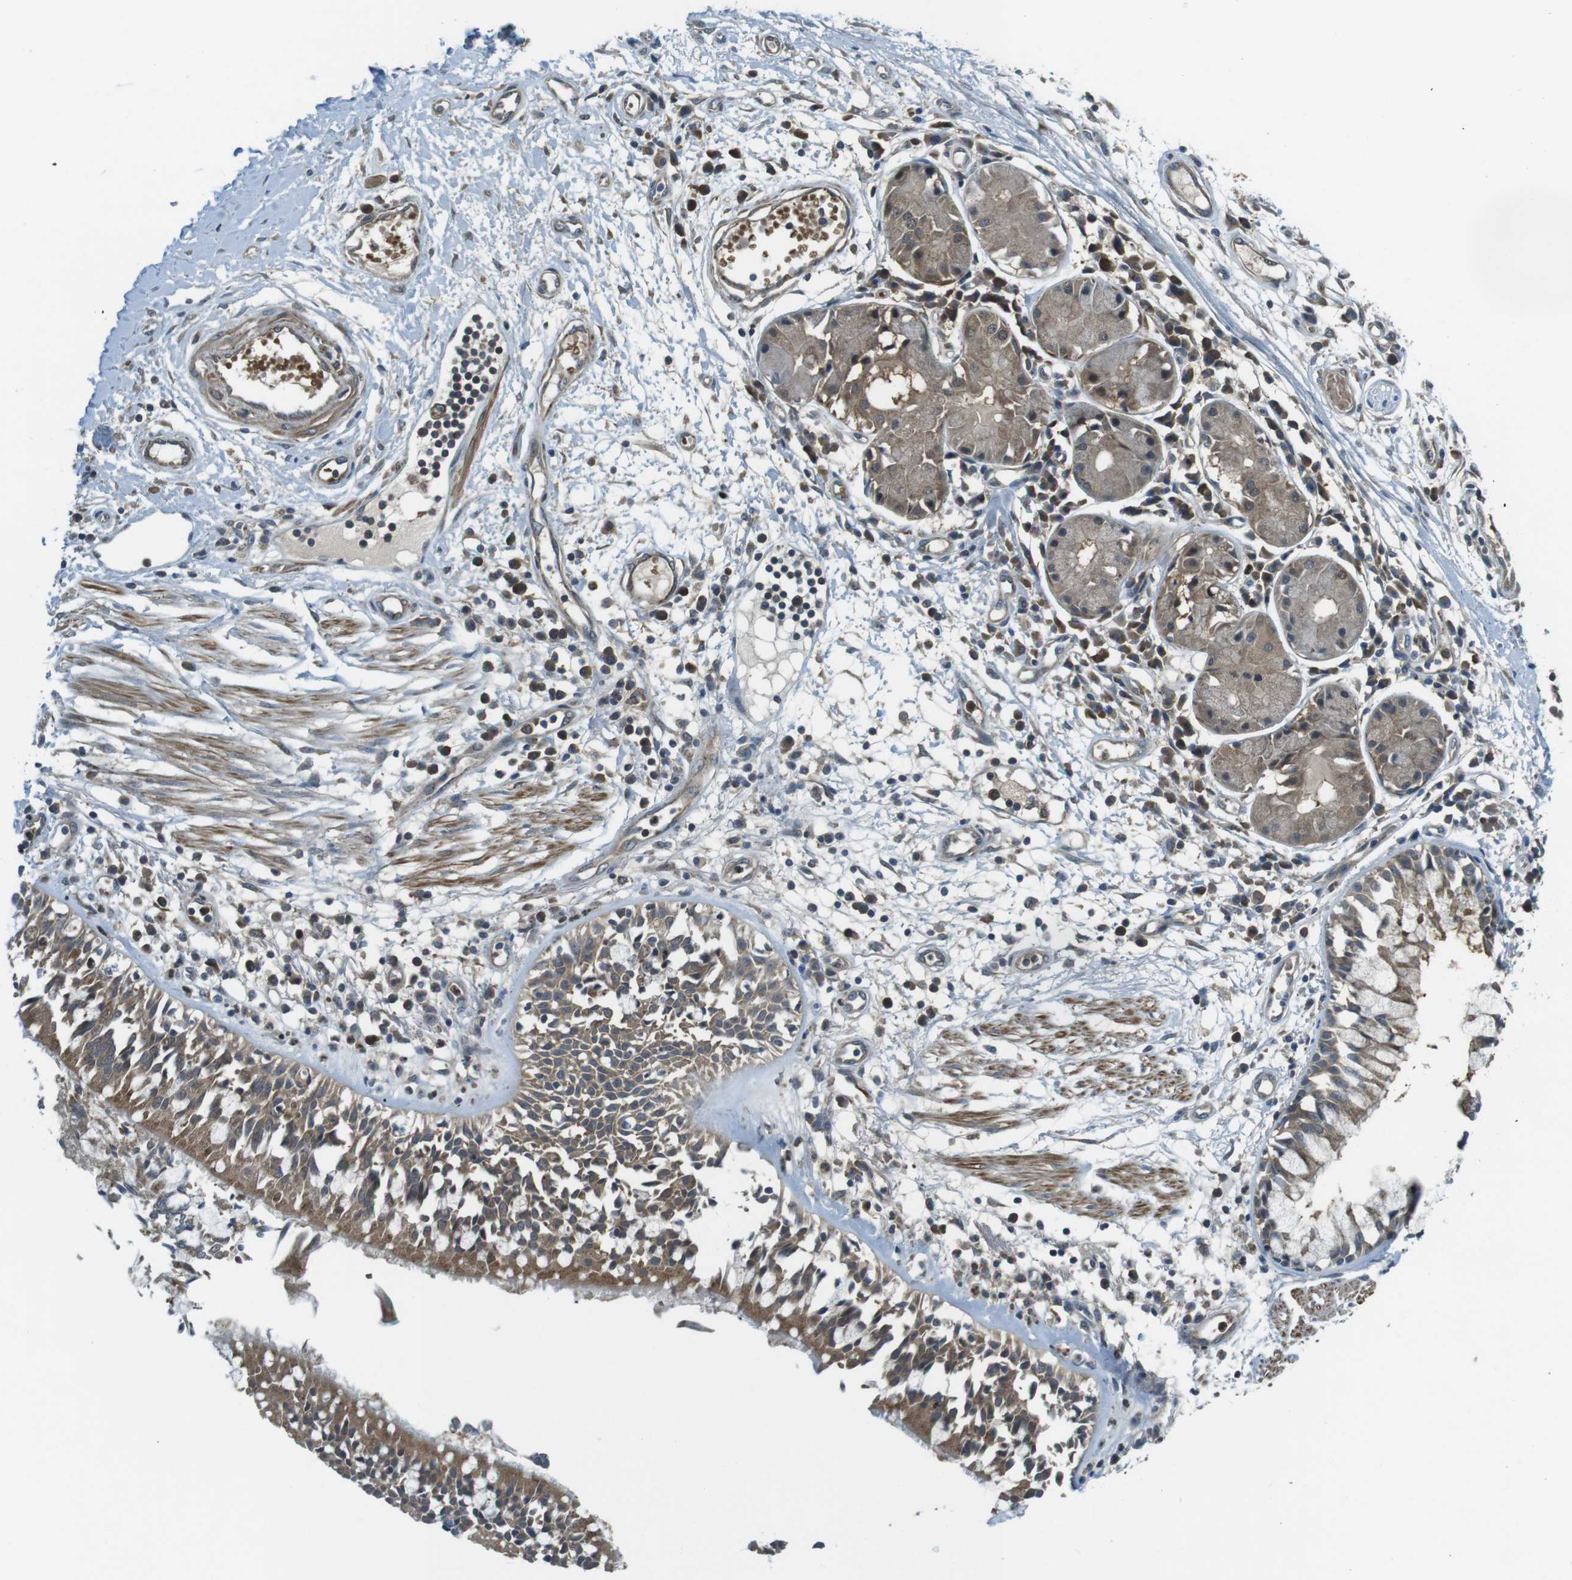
{"staining": {"intensity": "moderate", "quantity": "<25%", "location": "cytoplasmic/membranous"}, "tissue": "adipose tissue", "cell_type": "Adipocytes", "image_type": "normal", "snomed": [{"axis": "morphology", "description": "Normal tissue, NOS"}, {"axis": "morphology", "description": "Adenocarcinoma, NOS"}, {"axis": "topography", "description": "Cartilage tissue"}, {"axis": "topography", "description": "Bronchus"}, {"axis": "topography", "description": "Lung"}], "caption": "Immunohistochemical staining of benign human adipose tissue demonstrates moderate cytoplasmic/membranous protein positivity in approximately <25% of adipocytes.", "gene": "LRRC3B", "patient": {"sex": "female", "age": 67}}